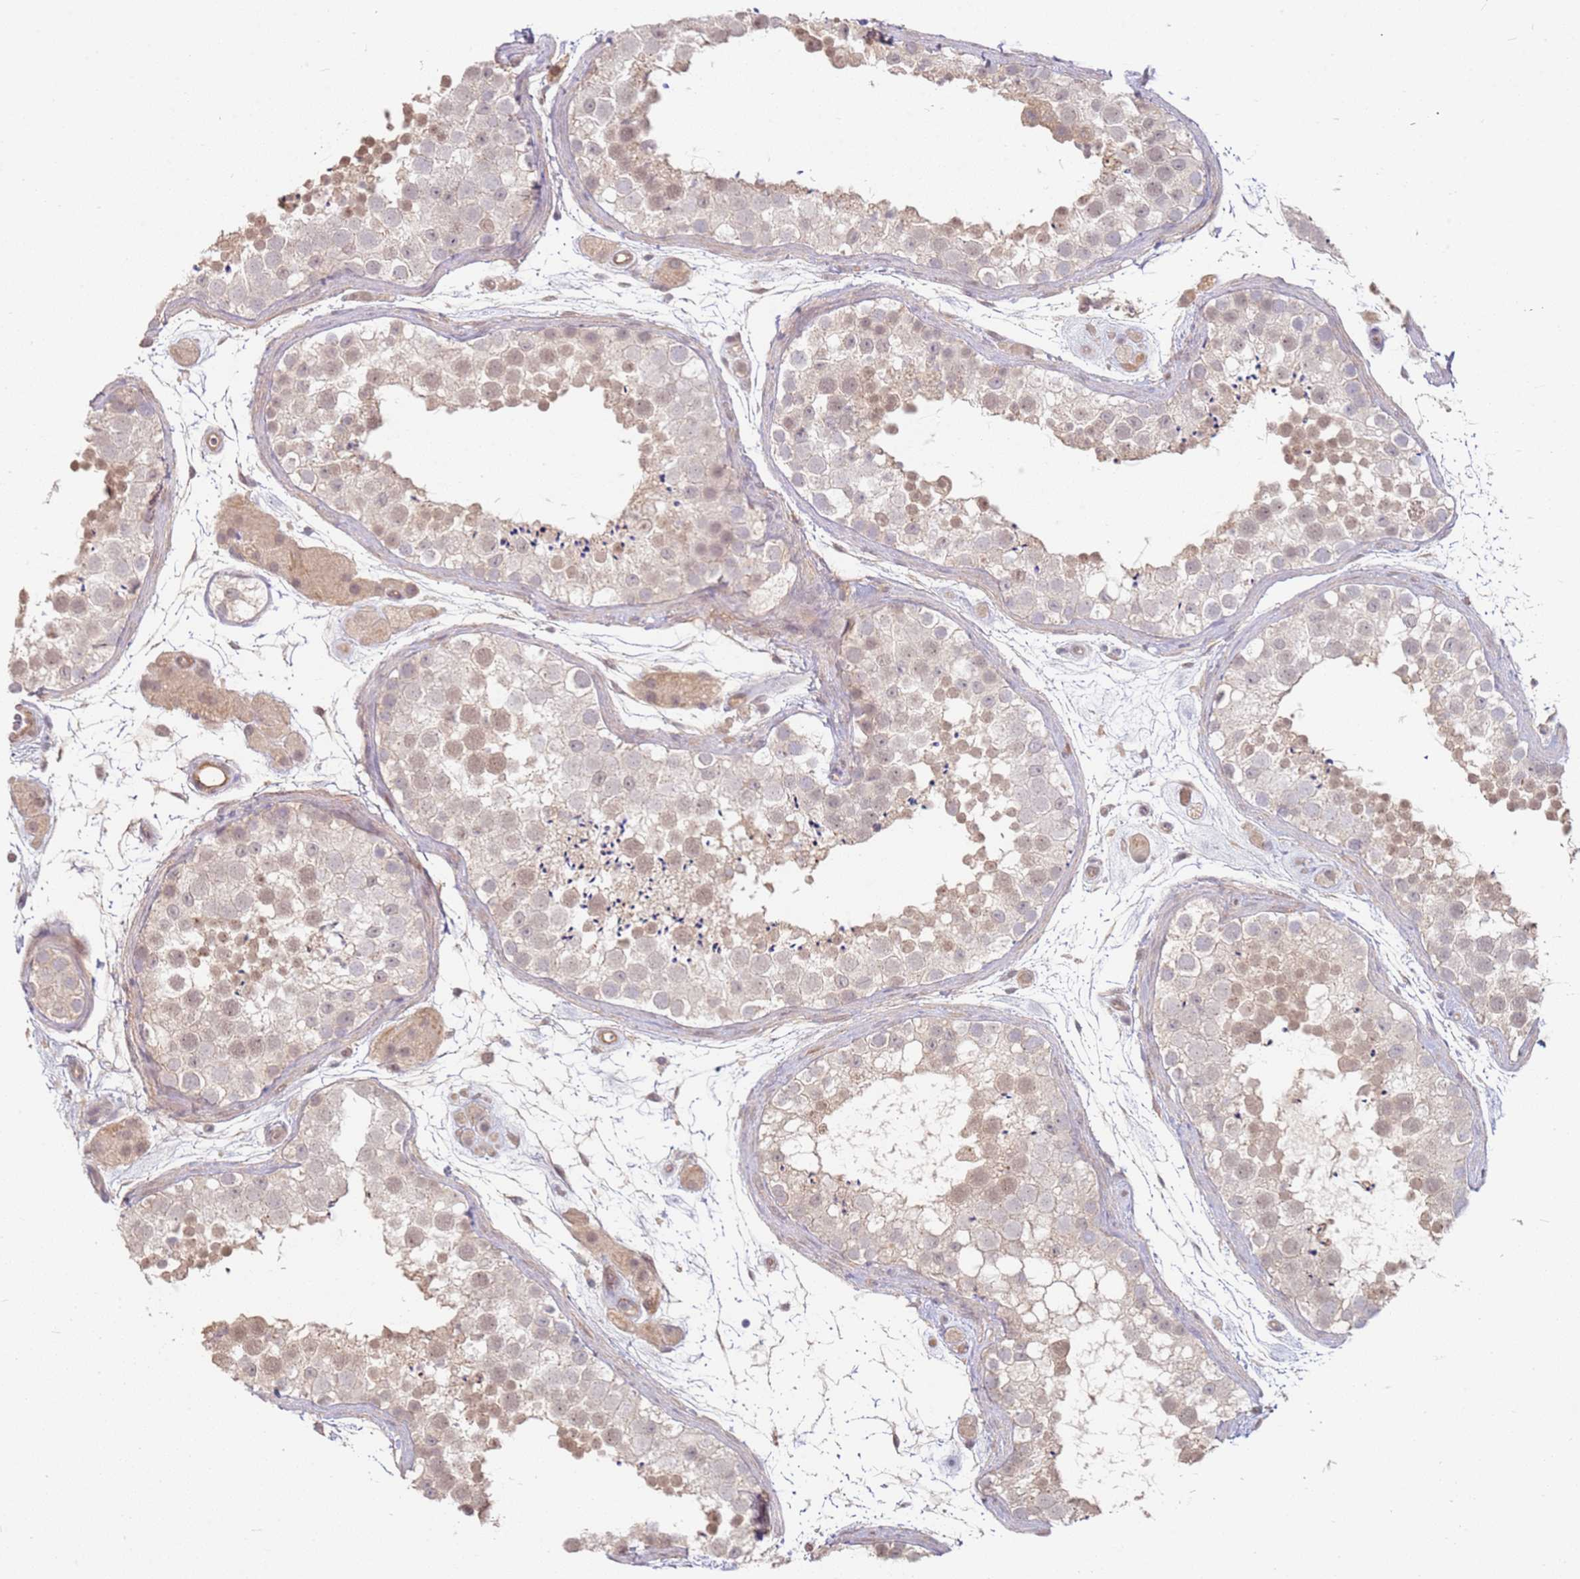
{"staining": {"intensity": "moderate", "quantity": "<25%", "location": "nuclear"}, "tissue": "testis", "cell_type": "Cells in seminiferous ducts", "image_type": "normal", "snomed": [{"axis": "morphology", "description": "Normal tissue, NOS"}, {"axis": "topography", "description": "Testis"}], "caption": "Cells in seminiferous ducts reveal moderate nuclear positivity in about <25% of cells in benign testis.", "gene": "WDR93", "patient": {"sex": "male", "age": 41}}